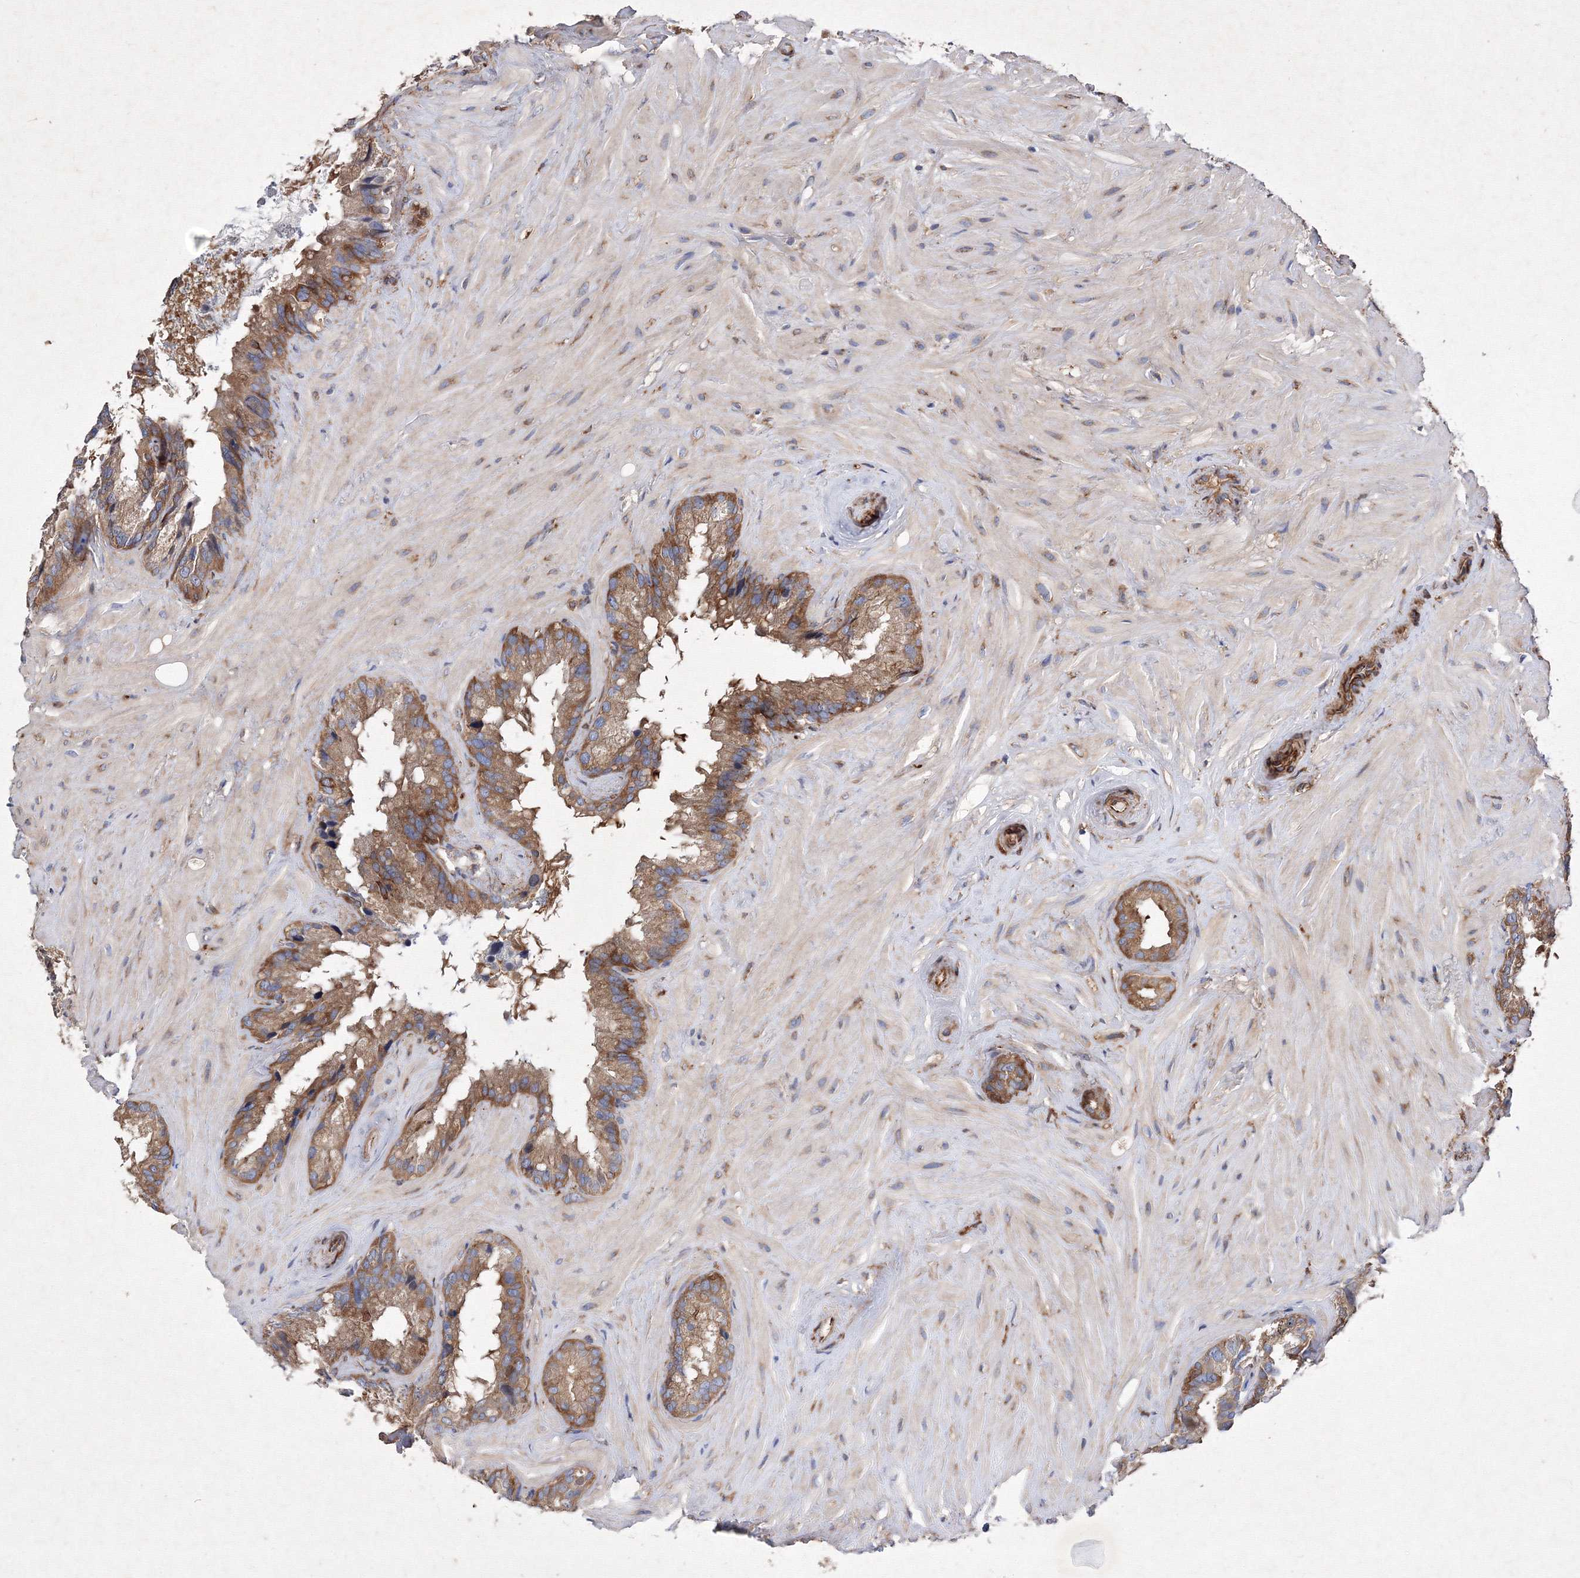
{"staining": {"intensity": "moderate", "quantity": ">75%", "location": "cytoplasmic/membranous"}, "tissue": "seminal vesicle", "cell_type": "Glandular cells", "image_type": "normal", "snomed": [{"axis": "morphology", "description": "Normal tissue, NOS"}, {"axis": "topography", "description": "Prostate"}, {"axis": "topography", "description": "Seminal veicle"}], "caption": "Immunohistochemistry (IHC) image of unremarkable seminal vesicle: human seminal vesicle stained using immunohistochemistry reveals medium levels of moderate protein expression localized specifically in the cytoplasmic/membranous of glandular cells, appearing as a cytoplasmic/membranous brown color.", "gene": "SNX18", "patient": {"sex": "male", "age": 68}}